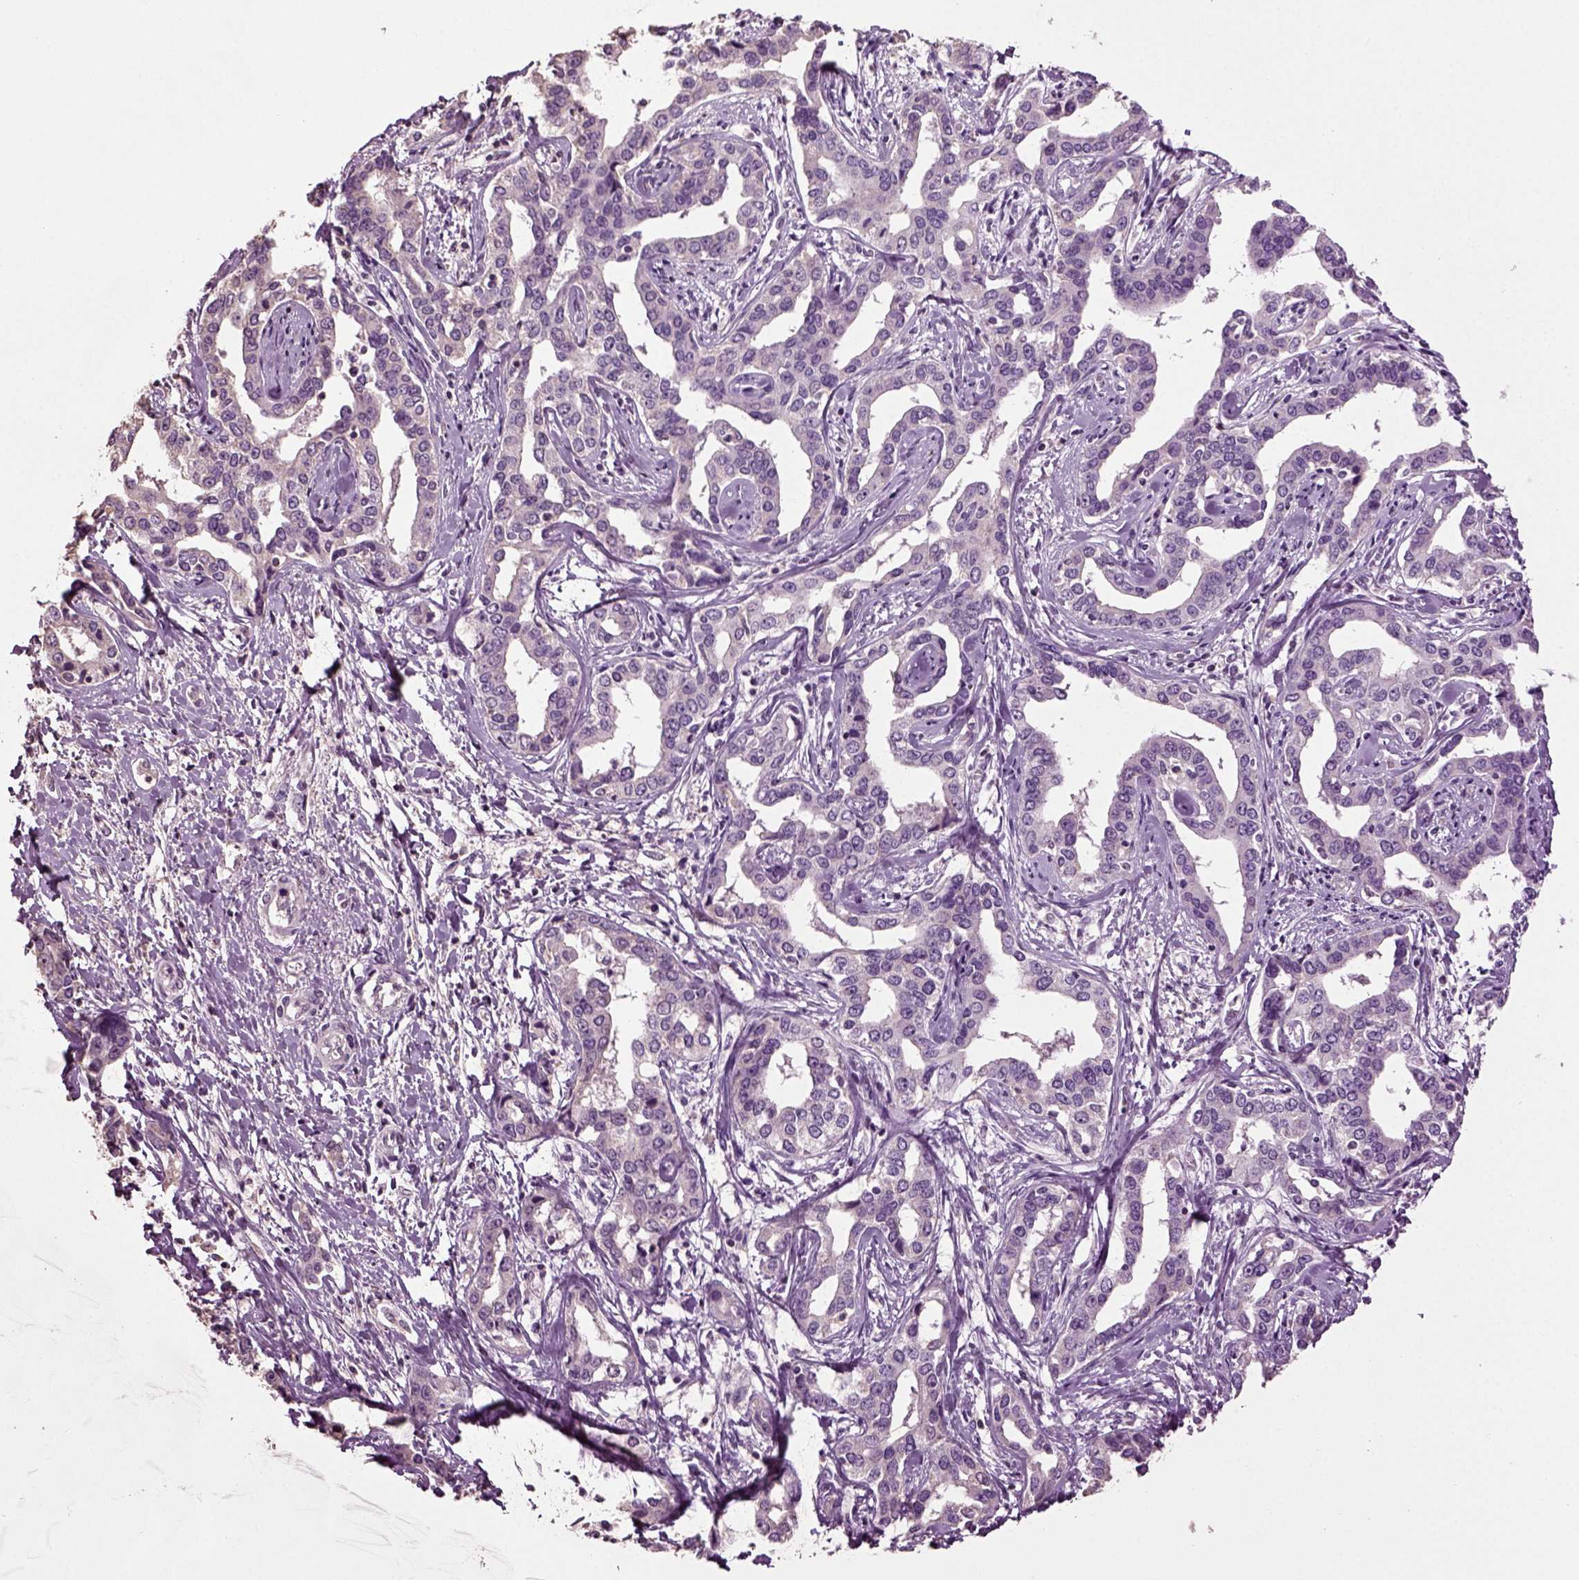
{"staining": {"intensity": "negative", "quantity": "none", "location": "none"}, "tissue": "liver cancer", "cell_type": "Tumor cells", "image_type": "cancer", "snomed": [{"axis": "morphology", "description": "Cholangiocarcinoma"}, {"axis": "topography", "description": "Liver"}], "caption": "The immunohistochemistry (IHC) micrograph has no significant expression in tumor cells of liver cancer (cholangiocarcinoma) tissue.", "gene": "DEFB118", "patient": {"sex": "male", "age": 59}}